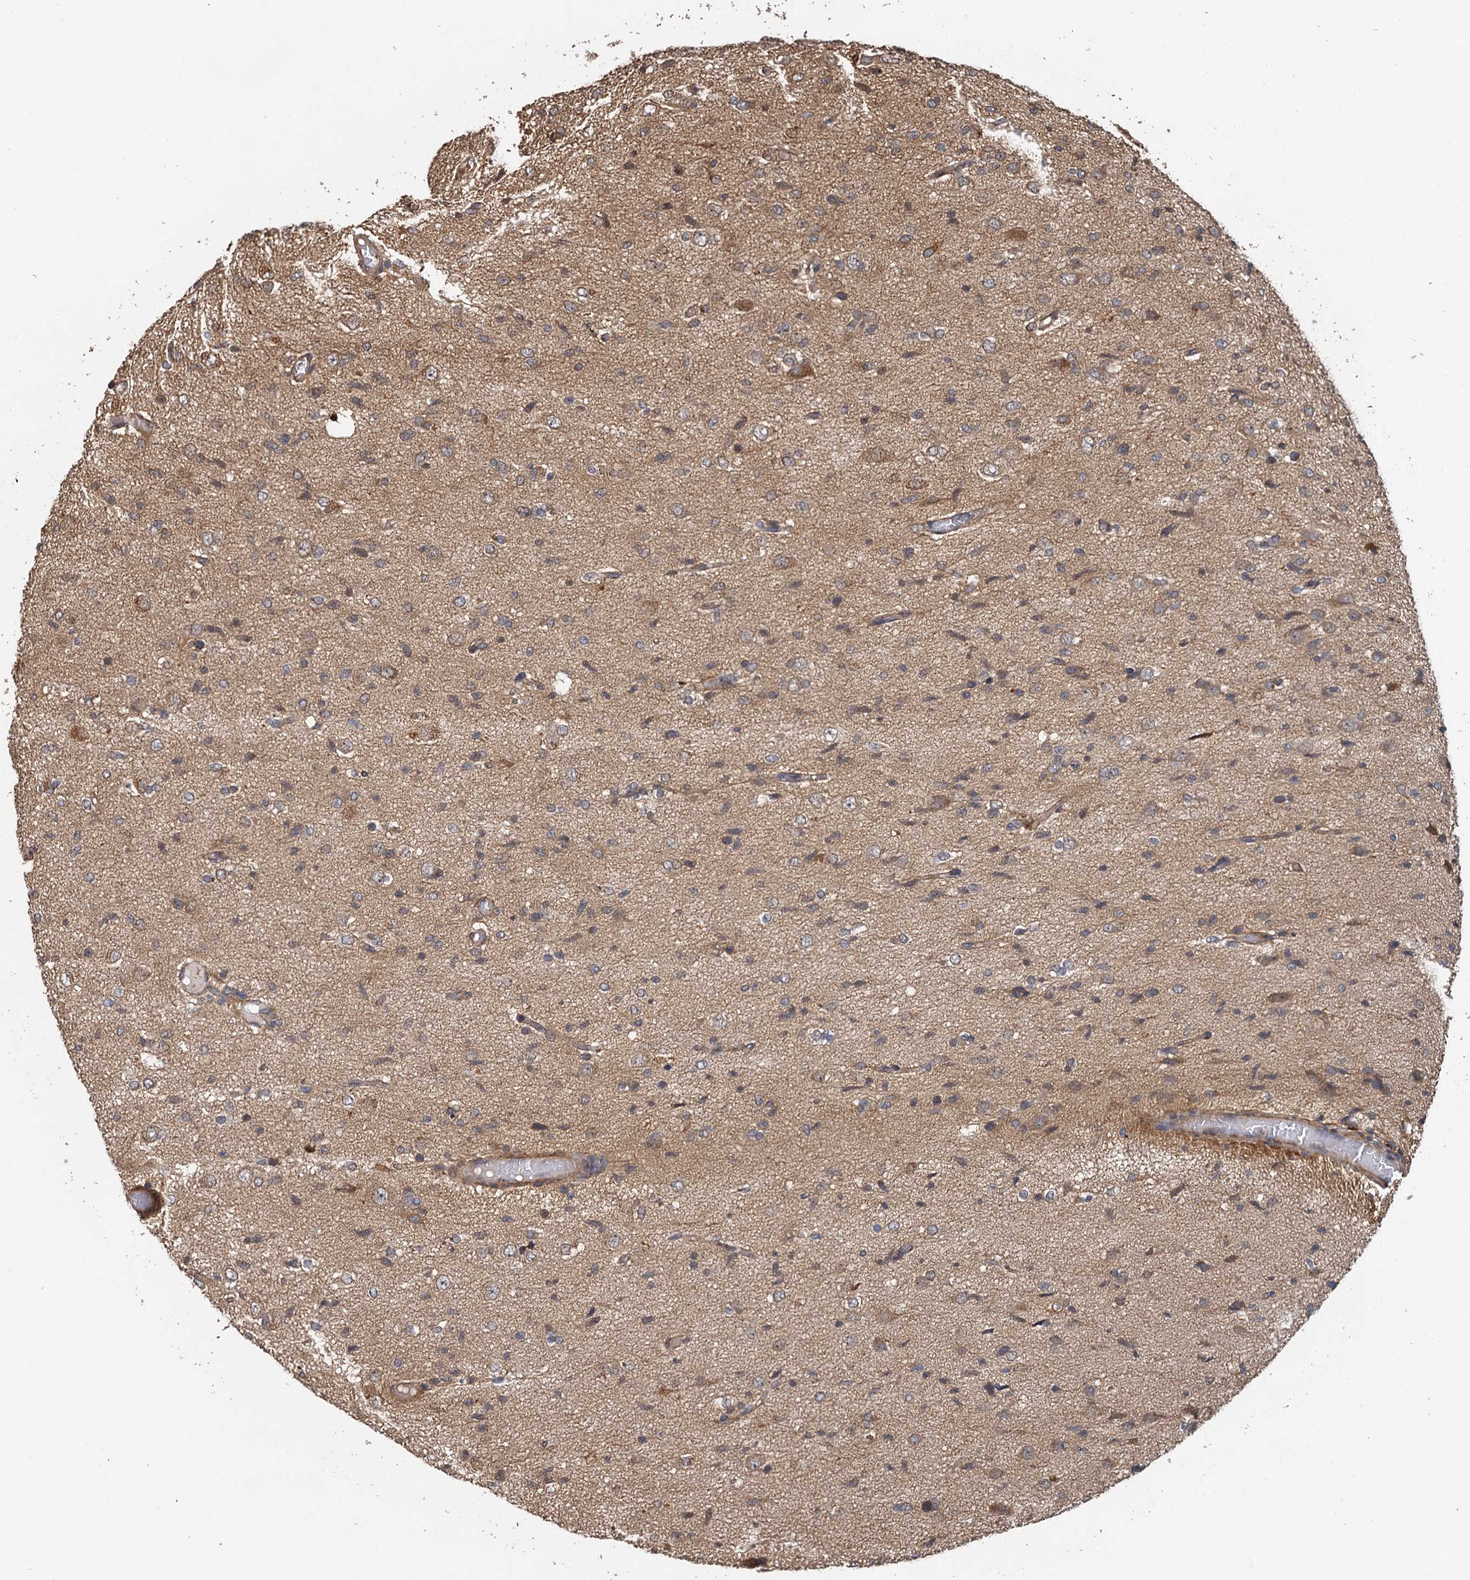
{"staining": {"intensity": "weak", "quantity": "<25%", "location": "cytoplasmic/membranous"}, "tissue": "glioma", "cell_type": "Tumor cells", "image_type": "cancer", "snomed": [{"axis": "morphology", "description": "Glioma, malignant, High grade"}, {"axis": "topography", "description": "Brain"}], "caption": "A histopathology image of human glioma is negative for staining in tumor cells. Brightfield microscopy of immunohistochemistry (IHC) stained with DAB (3,3'-diaminobenzidine) (brown) and hematoxylin (blue), captured at high magnification.", "gene": "MEAK7", "patient": {"sex": "female", "age": 59}}